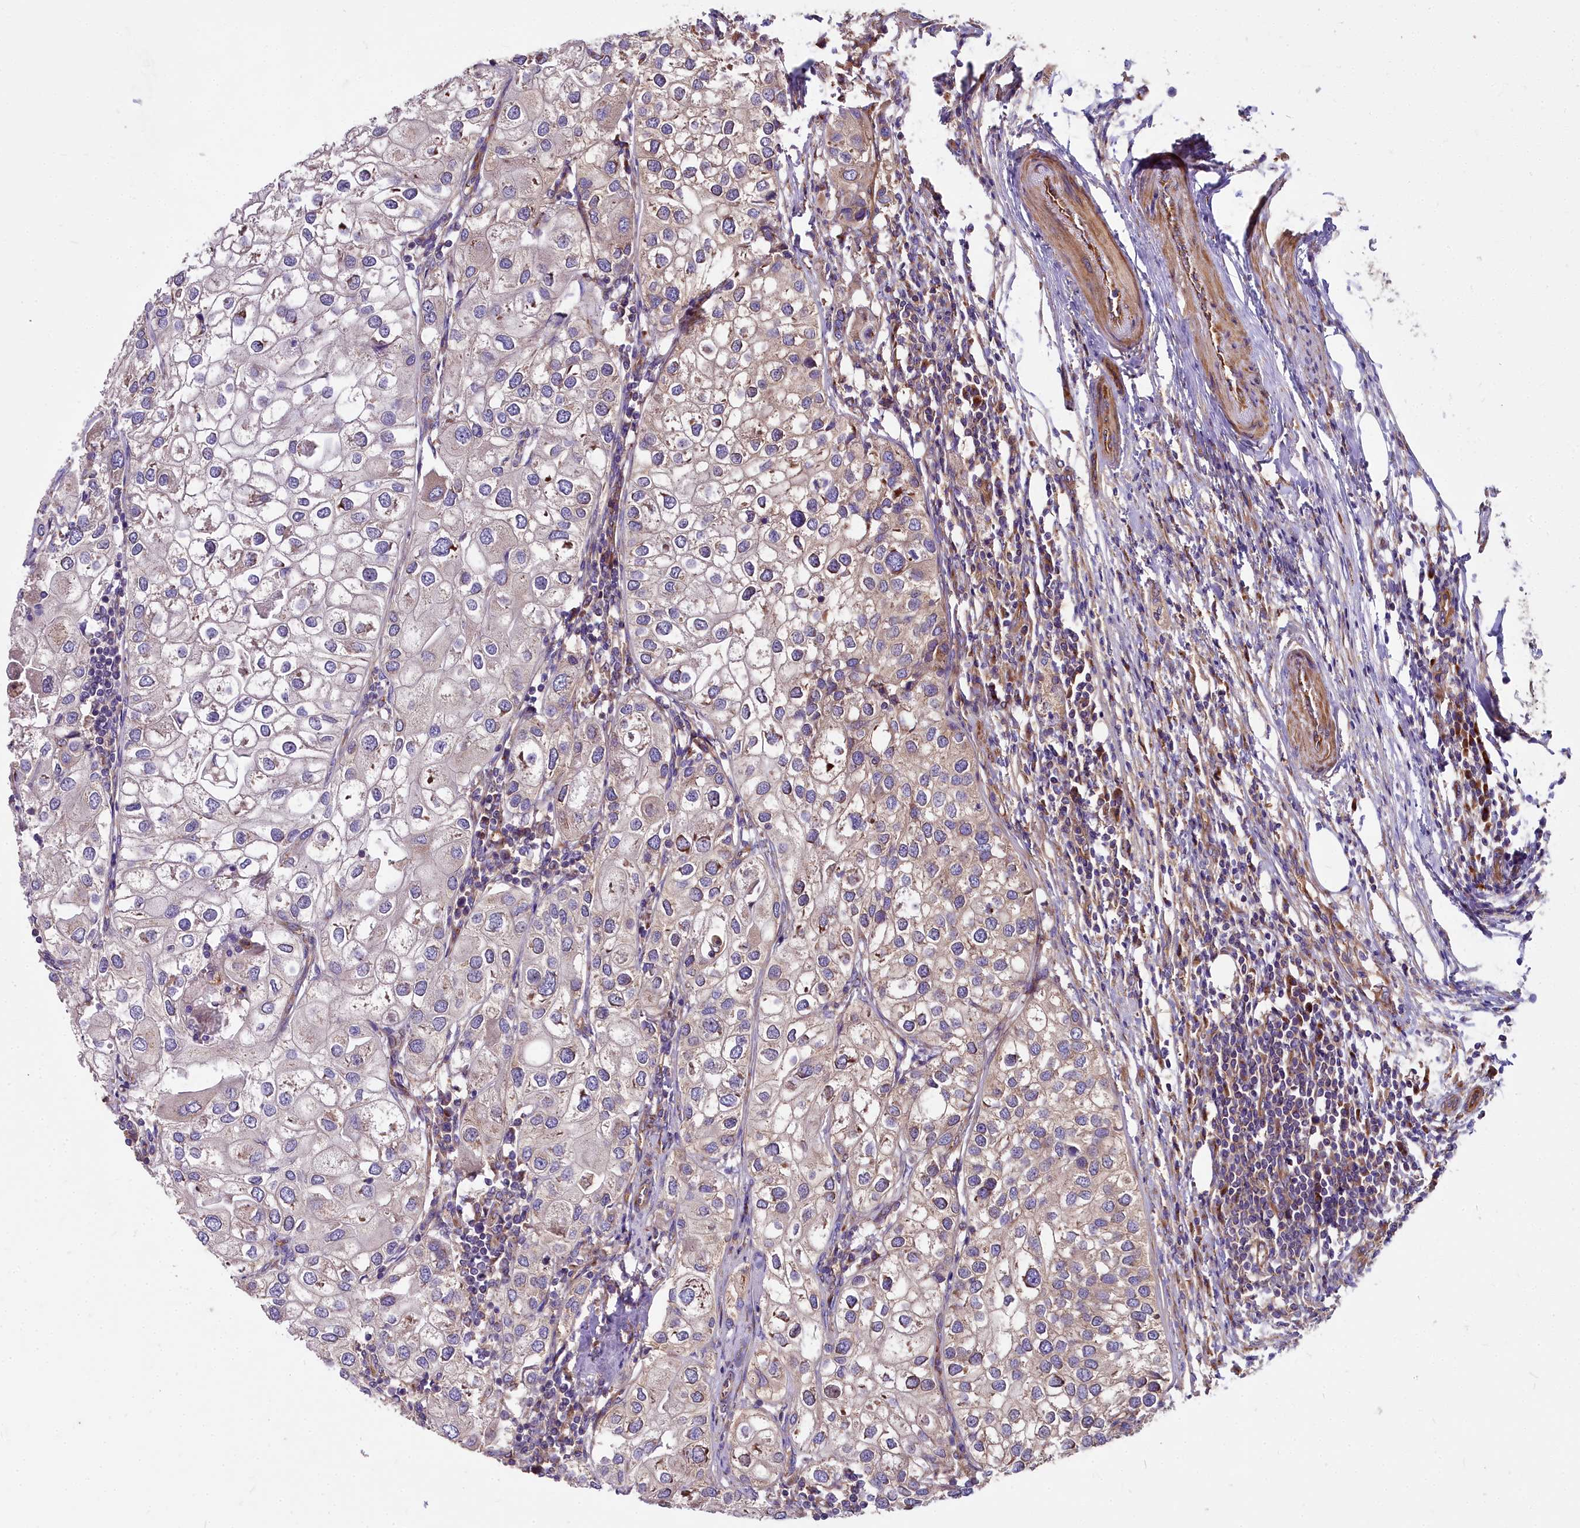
{"staining": {"intensity": "weak", "quantity": "<25%", "location": "cytoplasmic/membranous"}, "tissue": "urothelial cancer", "cell_type": "Tumor cells", "image_type": "cancer", "snomed": [{"axis": "morphology", "description": "Urothelial carcinoma, High grade"}, {"axis": "topography", "description": "Urinary bladder"}], "caption": "Immunohistochemical staining of urothelial cancer displays no significant expression in tumor cells.", "gene": "DCTN3", "patient": {"sex": "male", "age": 64}}